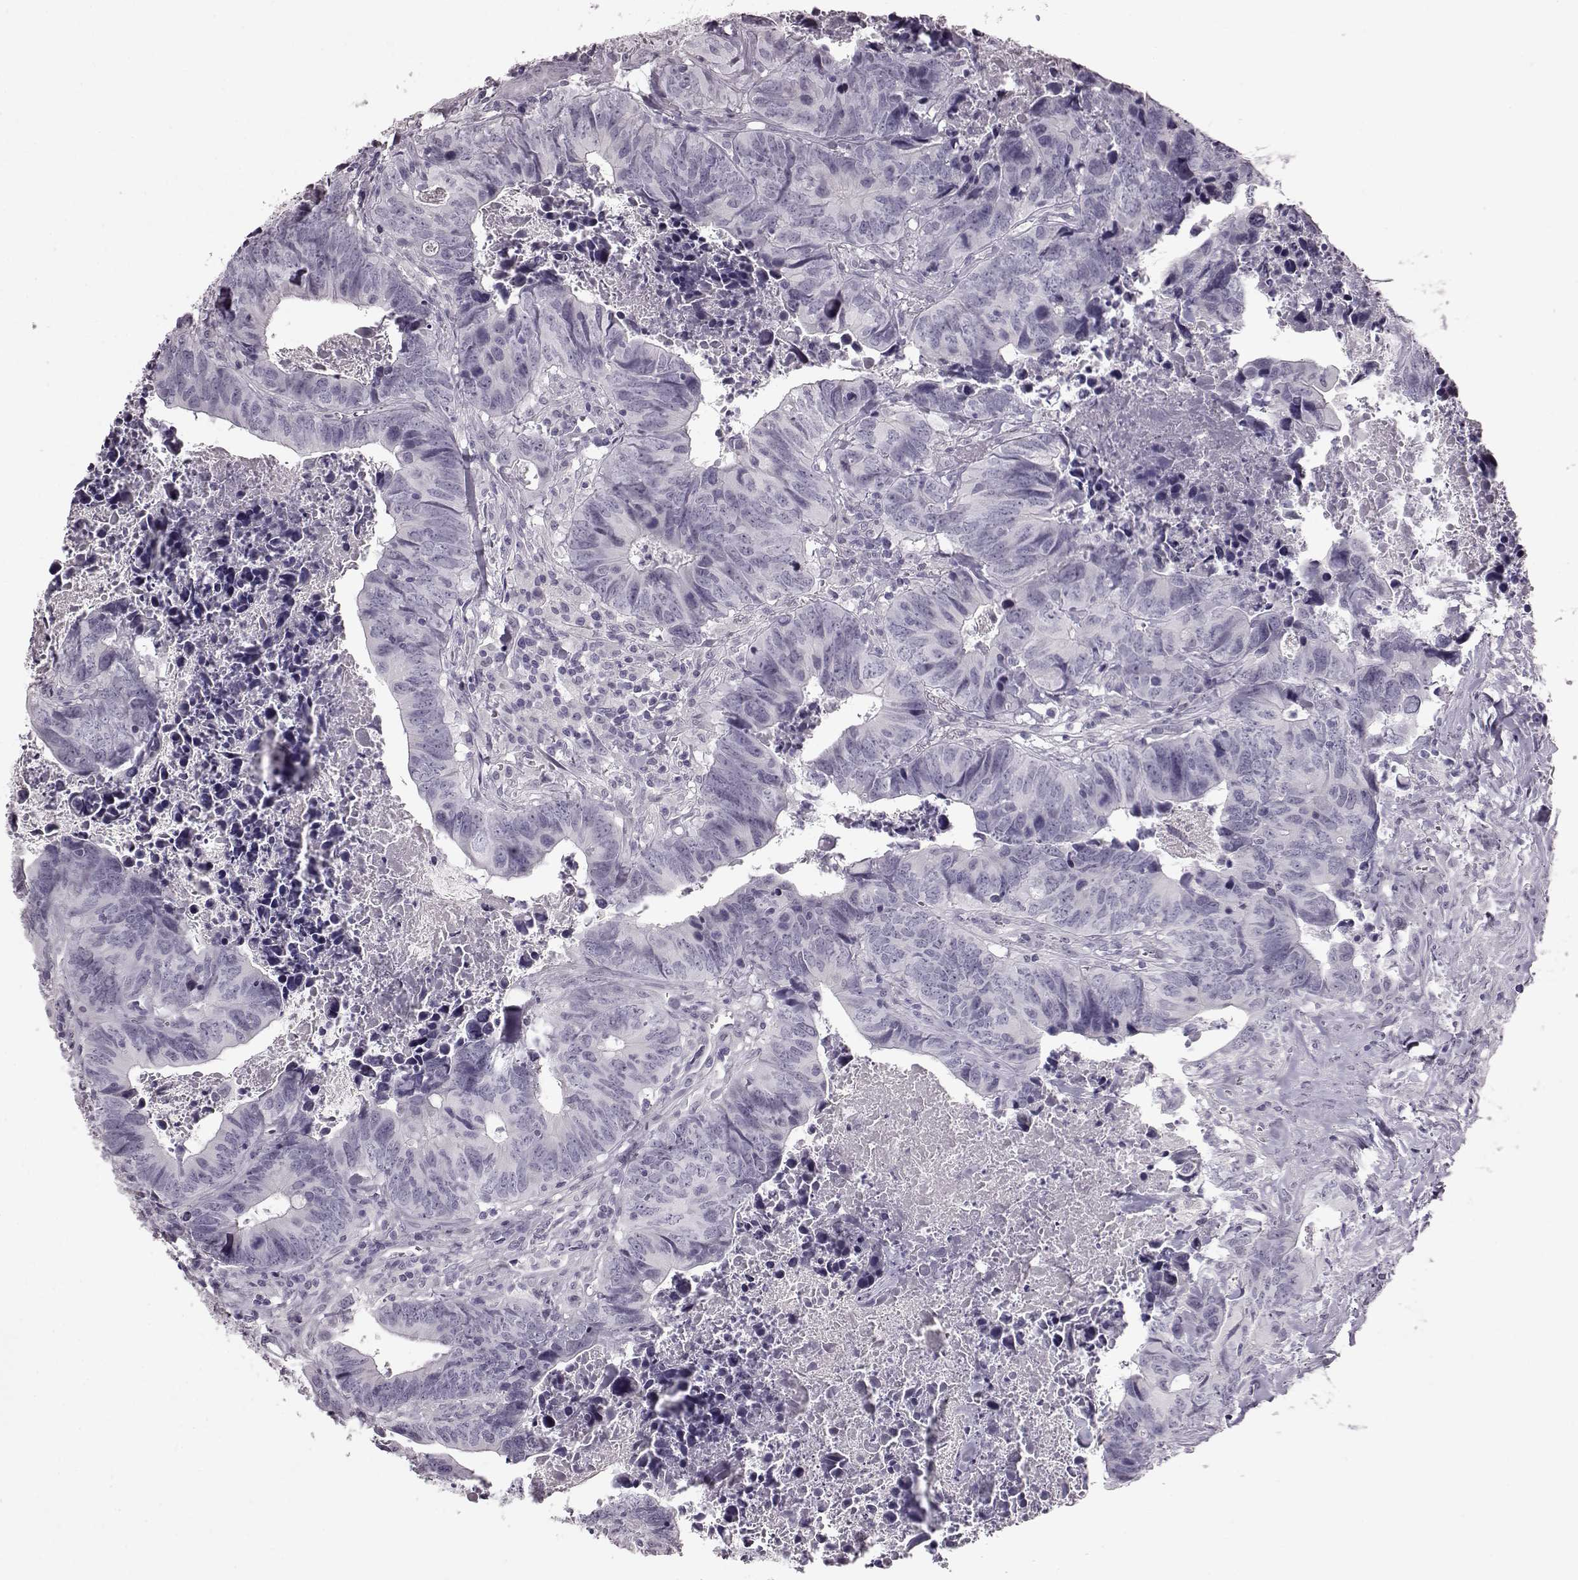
{"staining": {"intensity": "negative", "quantity": "none", "location": "none"}, "tissue": "colorectal cancer", "cell_type": "Tumor cells", "image_type": "cancer", "snomed": [{"axis": "morphology", "description": "Adenocarcinoma, NOS"}, {"axis": "topography", "description": "Colon"}], "caption": "DAB immunohistochemical staining of human colorectal cancer shows no significant positivity in tumor cells.", "gene": "TCHHL1", "patient": {"sex": "female", "age": 82}}